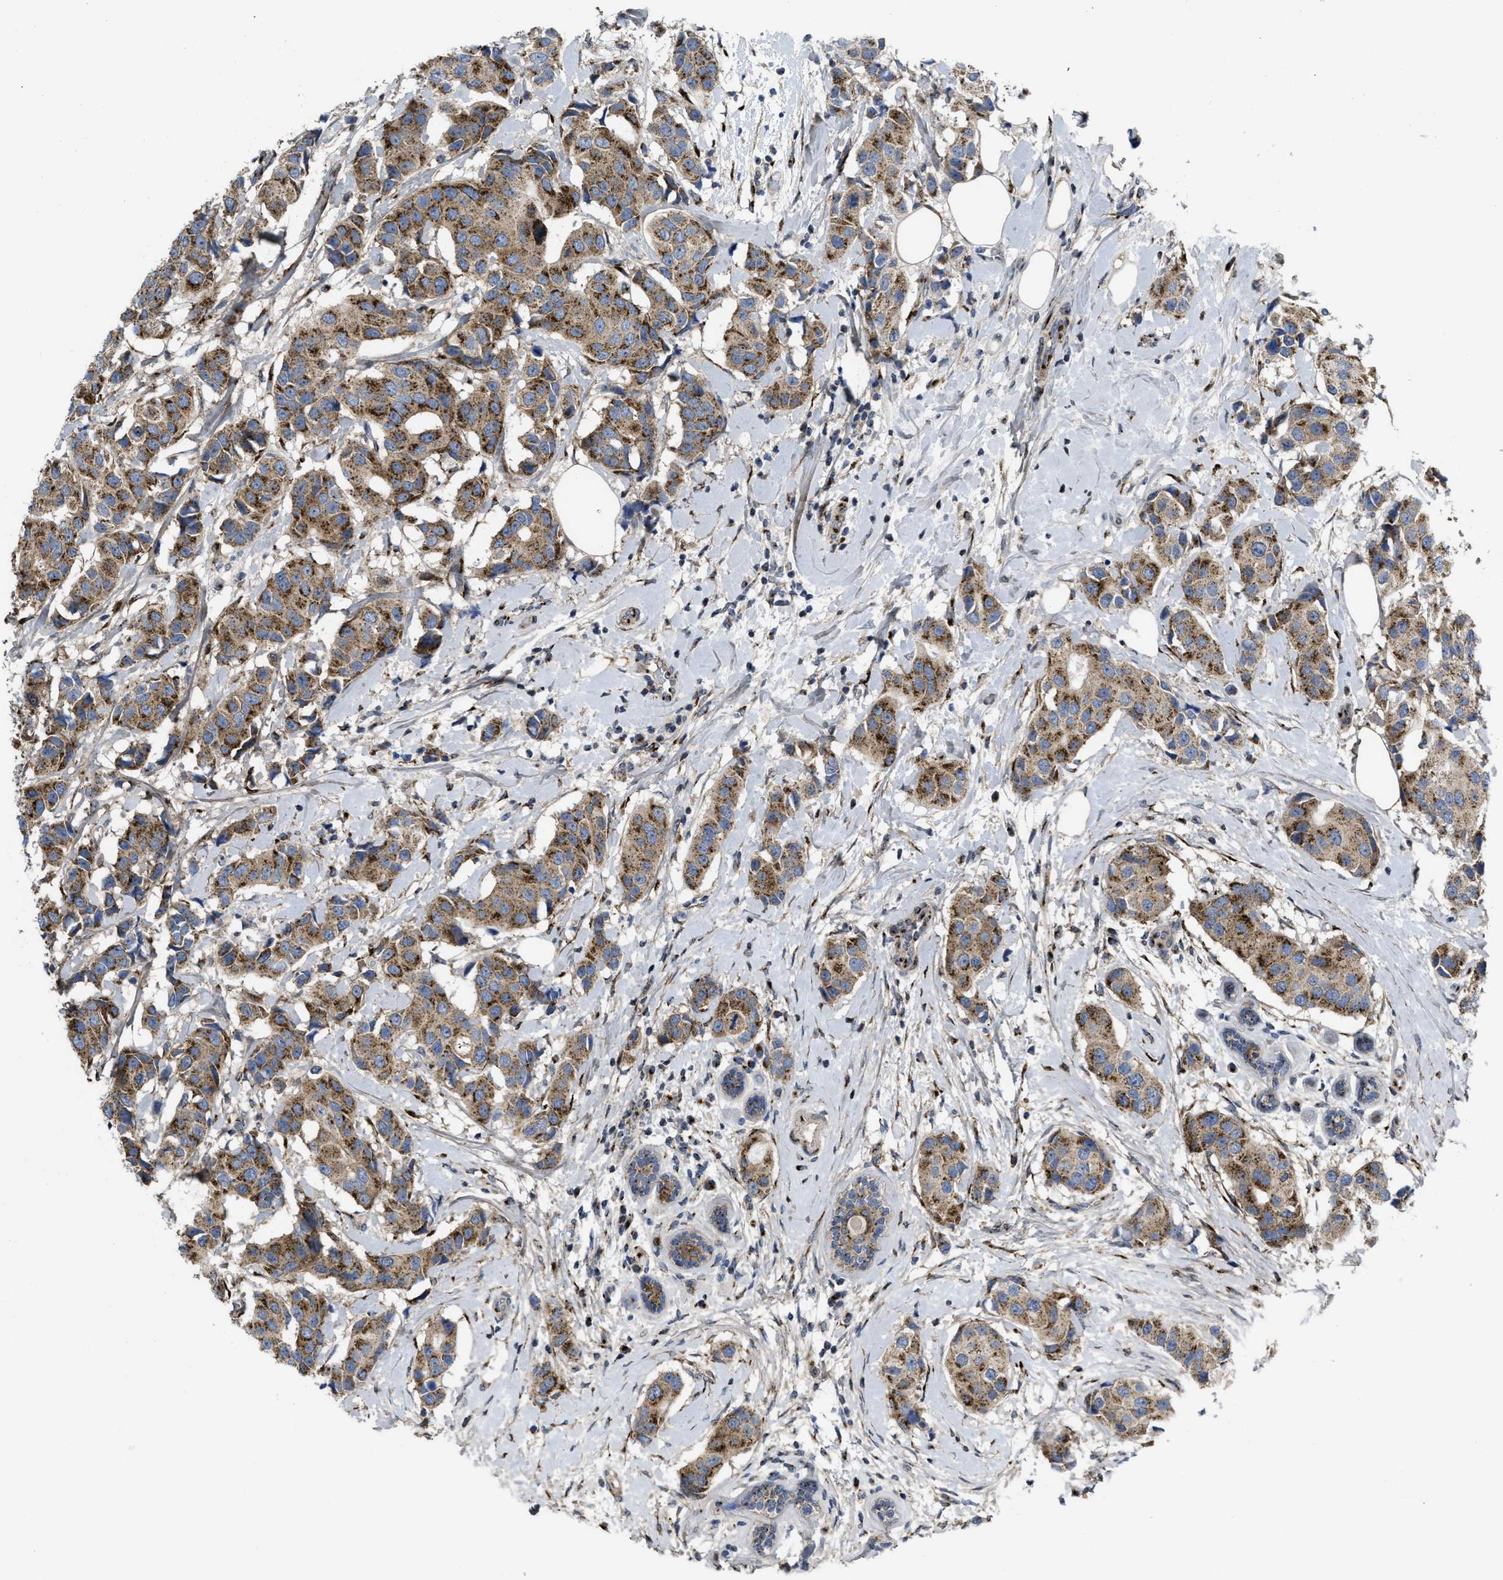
{"staining": {"intensity": "moderate", "quantity": ">75%", "location": "cytoplasmic/membranous"}, "tissue": "breast cancer", "cell_type": "Tumor cells", "image_type": "cancer", "snomed": [{"axis": "morphology", "description": "Normal tissue, NOS"}, {"axis": "morphology", "description": "Duct carcinoma"}, {"axis": "topography", "description": "Breast"}], "caption": "A high-resolution photomicrograph shows IHC staining of breast invasive ductal carcinoma, which exhibits moderate cytoplasmic/membranous positivity in about >75% of tumor cells.", "gene": "ZNF70", "patient": {"sex": "female", "age": 39}}